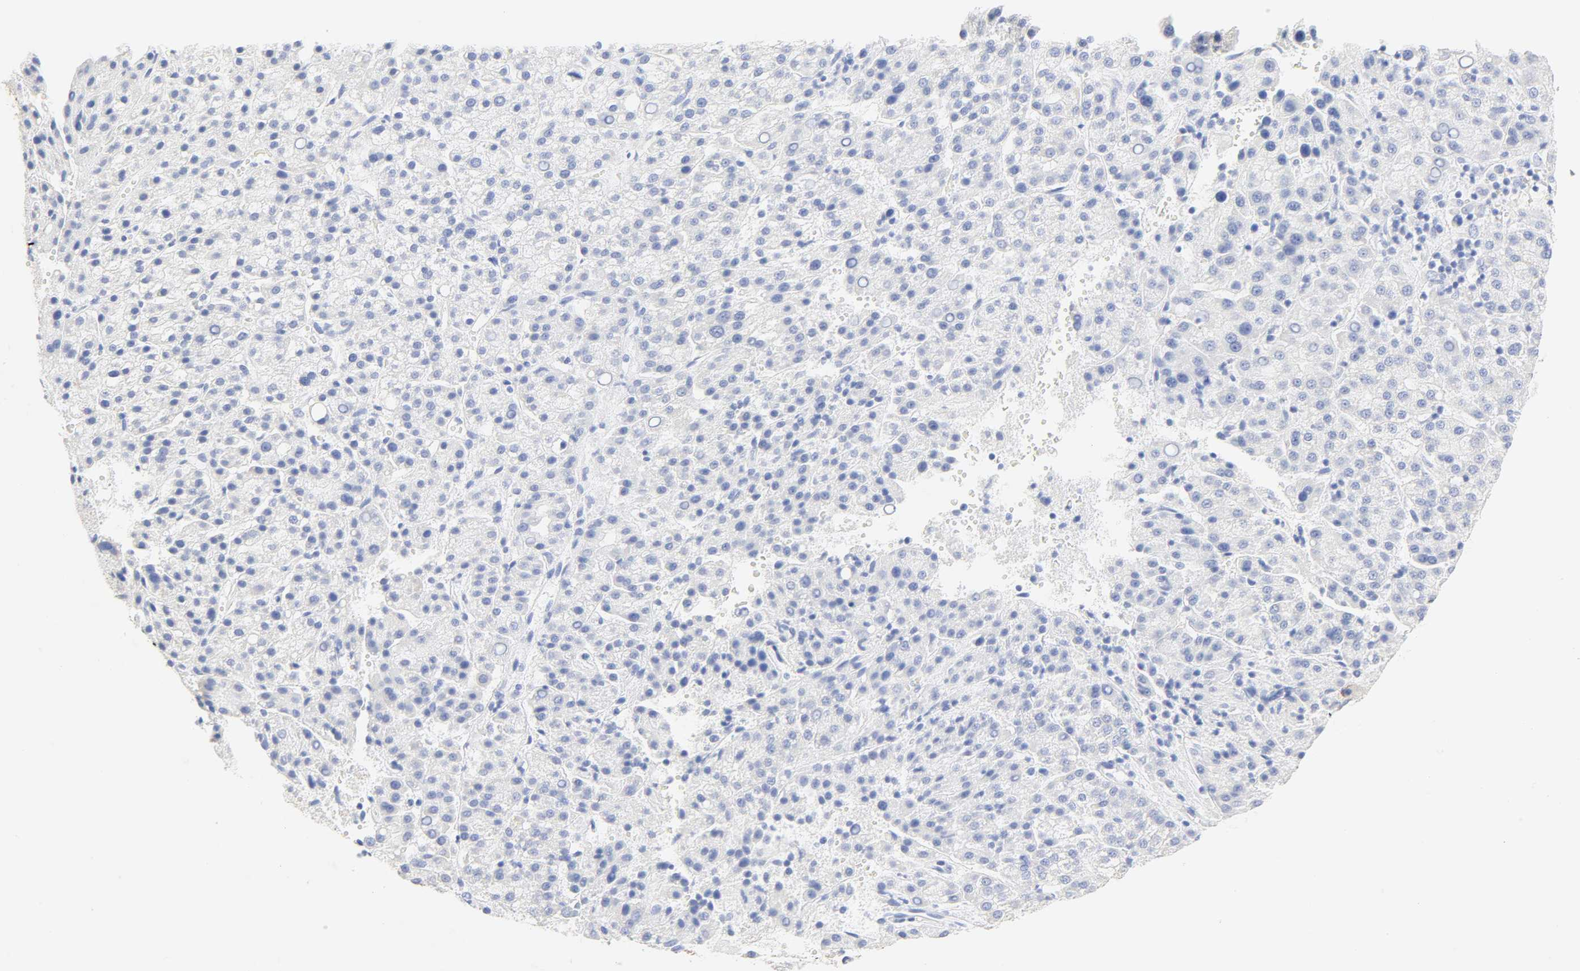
{"staining": {"intensity": "negative", "quantity": "none", "location": "none"}, "tissue": "liver cancer", "cell_type": "Tumor cells", "image_type": "cancer", "snomed": [{"axis": "morphology", "description": "Carcinoma, Hepatocellular, NOS"}, {"axis": "topography", "description": "Liver"}], "caption": "Image shows no significant protein positivity in tumor cells of liver hepatocellular carcinoma. Nuclei are stained in blue.", "gene": "SLCO1B3", "patient": {"sex": "female", "age": 58}}